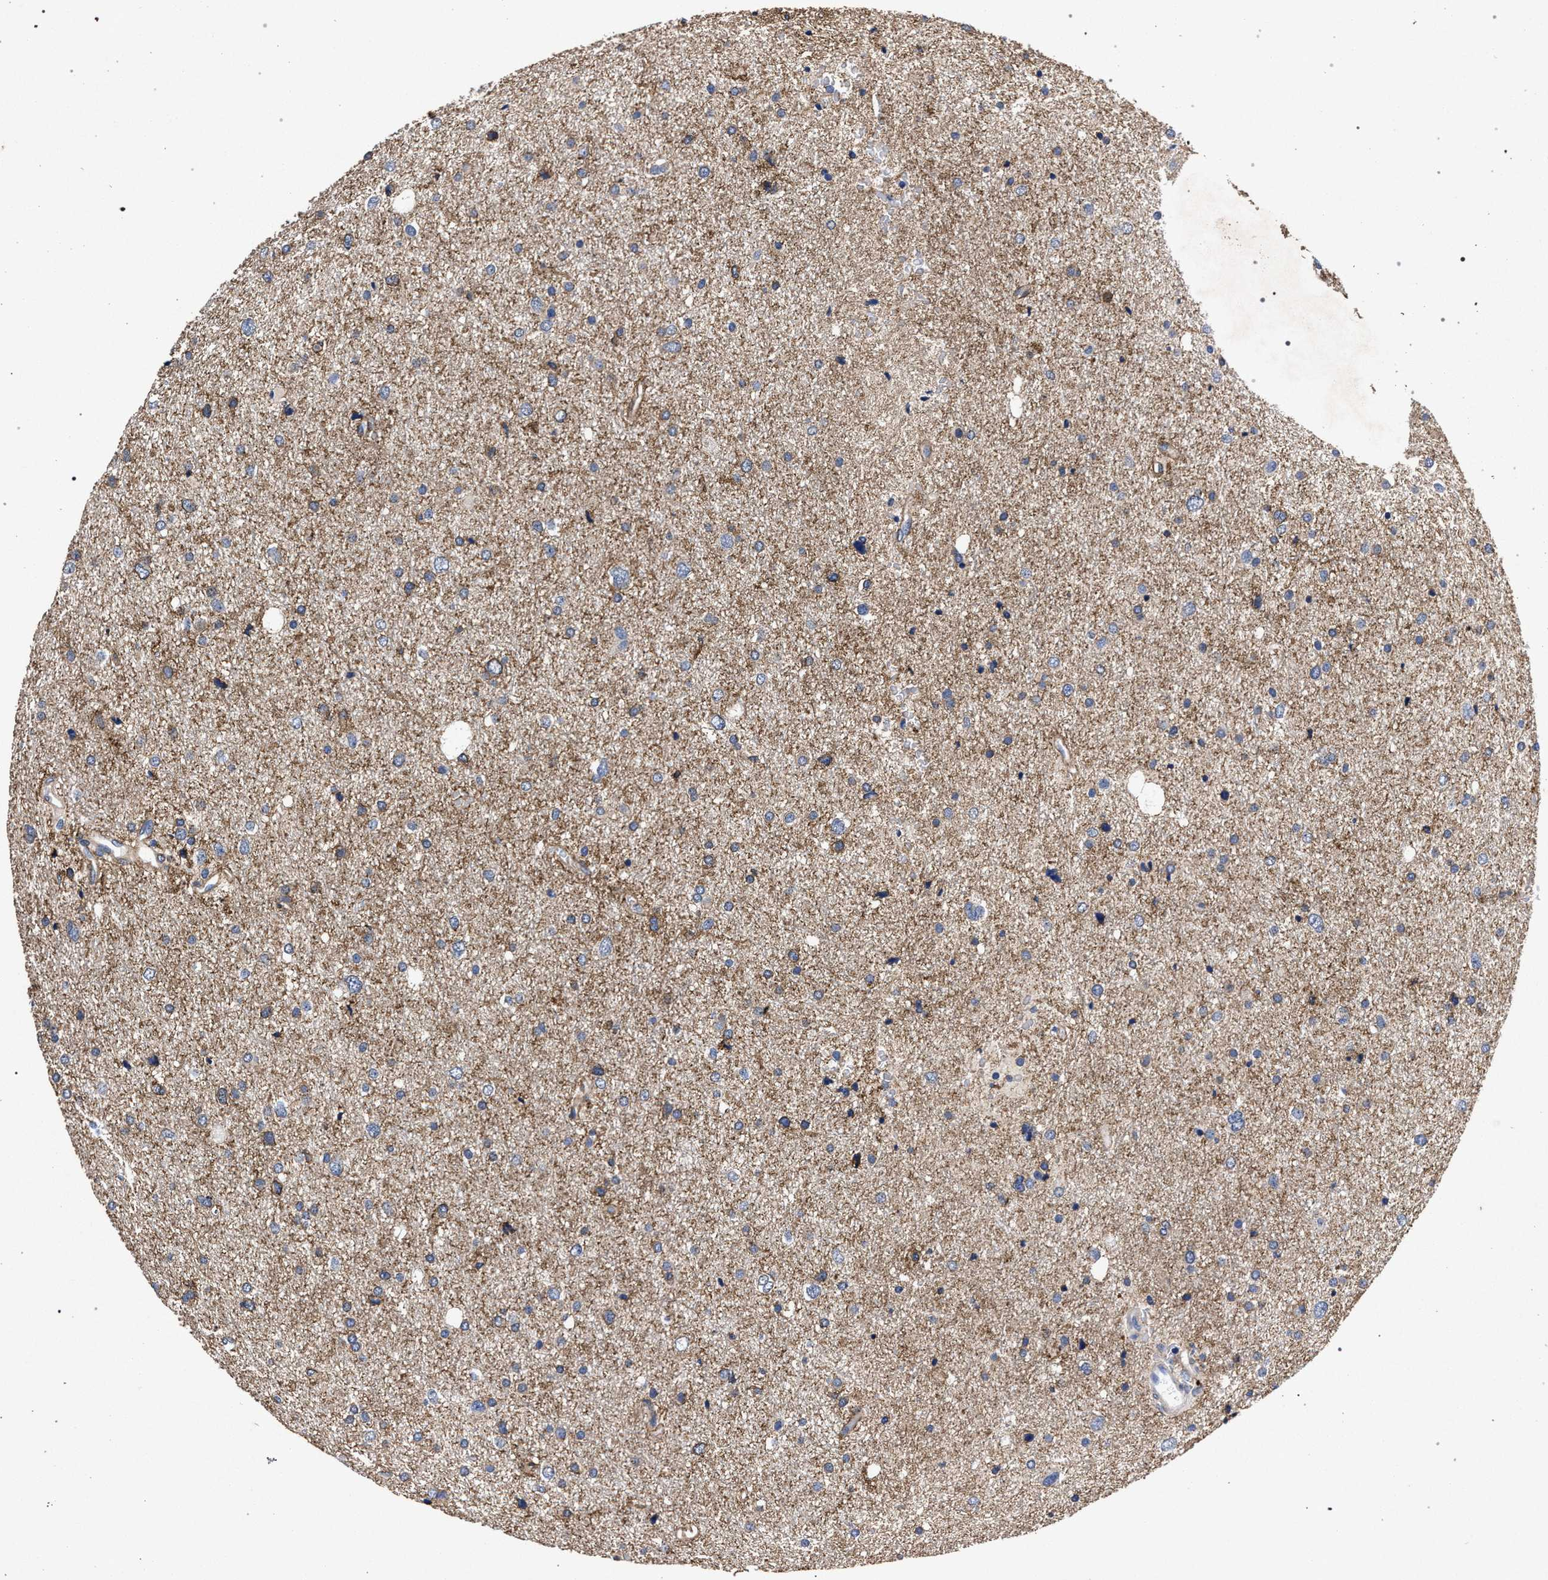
{"staining": {"intensity": "weak", "quantity": "<25%", "location": "cytoplasmic/membranous"}, "tissue": "glioma", "cell_type": "Tumor cells", "image_type": "cancer", "snomed": [{"axis": "morphology", "description": "Glioma, malignant, Low grade"}, {"axis": "topography", "description": "Brain"}], "caption": "Immunohistochemistry photomicrograph of neoplastic tissue: glioma stained with DAB (3,3'-diaminobenzidine) reveals no significant protein staining in tumor cells.", "gene": "ATP1A2", "patient": {"sex": "female", "age": 37}}